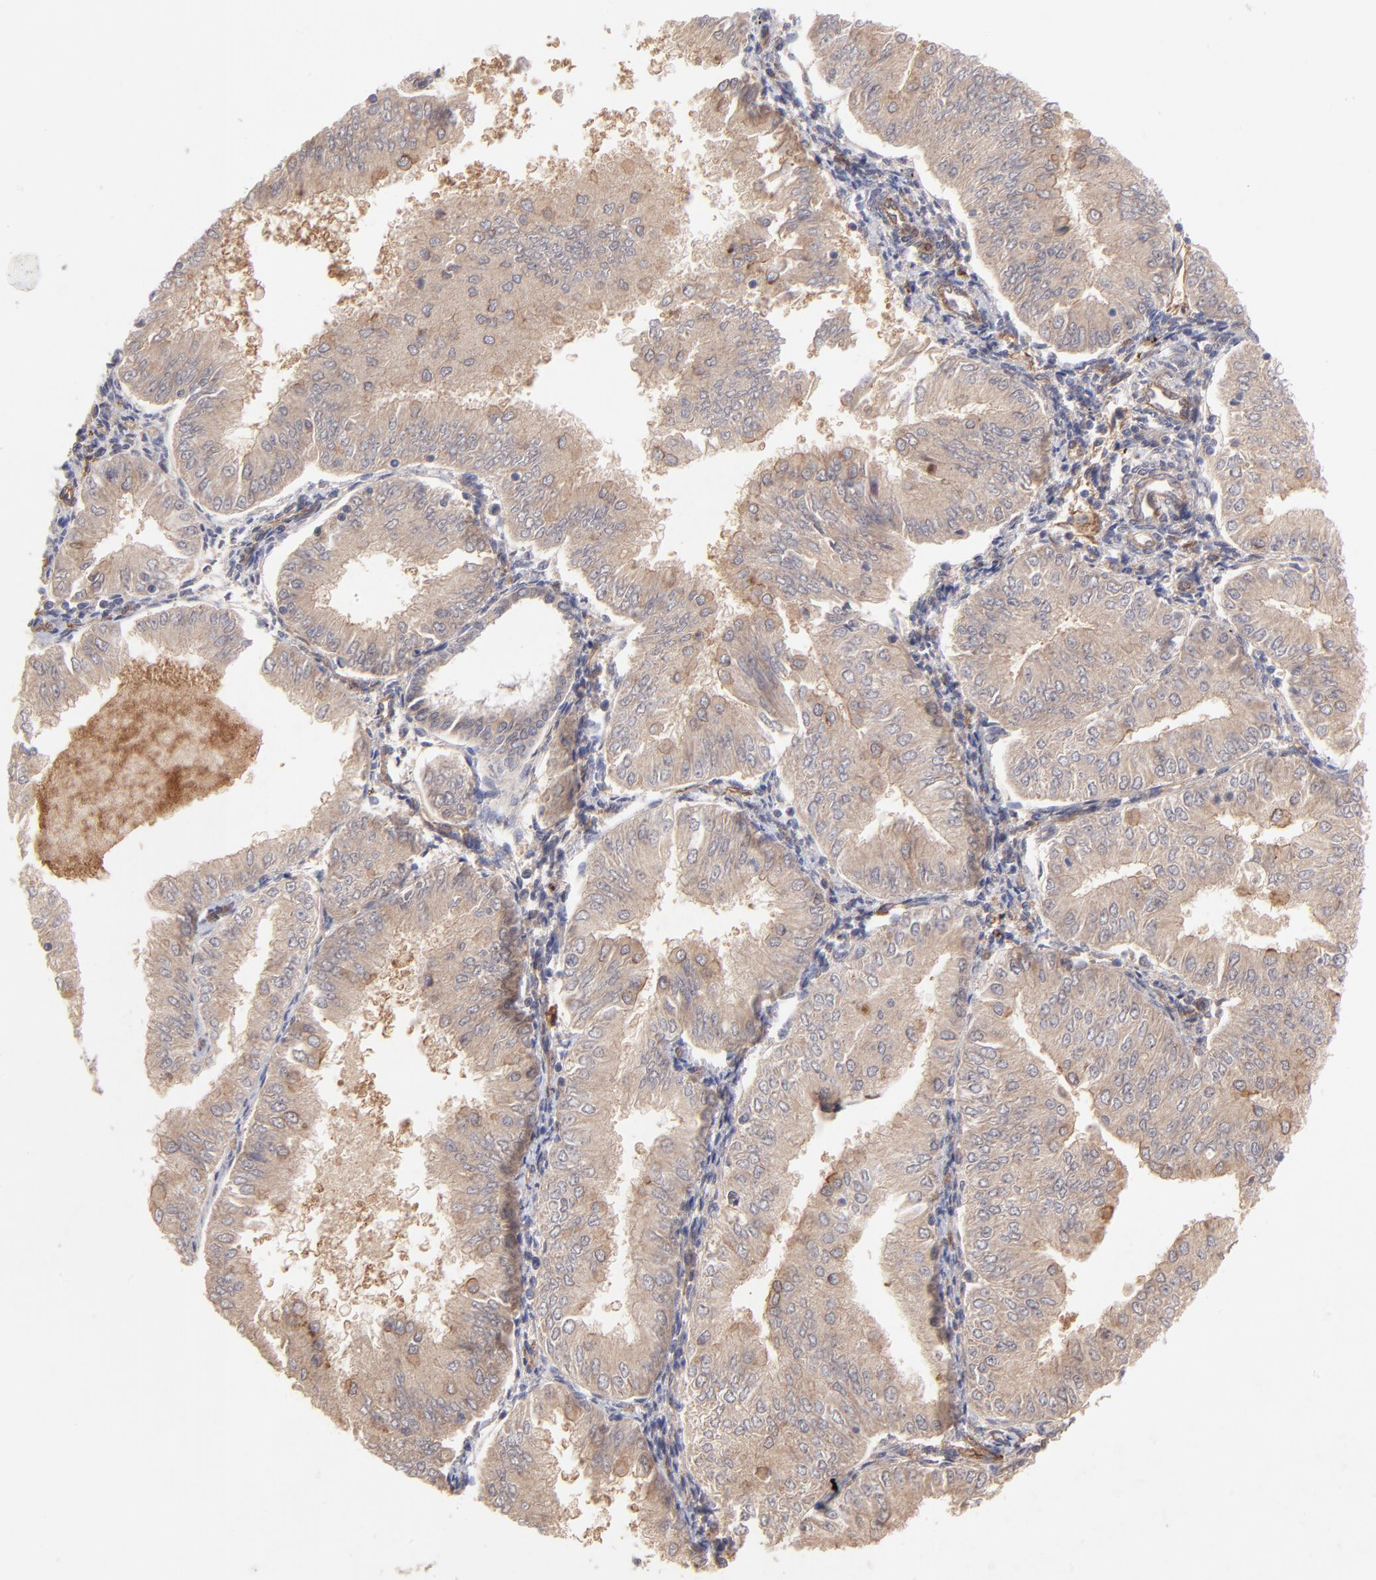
{"staining": {"intensity": "weak", "quantity": ">75%", "location": "cytoplasmic/membranous"}, "tissue": "endometrial cancer", "cell_type": "Tumor cells", "image_type": "cancer", "snomed": [{"axis": "morphology", "description": "Adenocarcinoma, NOS"}, {"axis": "topography", "description": "Endometrium"}], "caption": "Immunohistochemical staining of endometrial cancer (adenocarcinoma) displays low levels of weak cytoplasmic/membranous protein positivity in approximately >75% of tumor cells. The protein of interest is shown in brown color, while the nuclei are stained blue.", "gene": "STAP2", "patient": {"sex": "female", "age": 53}}